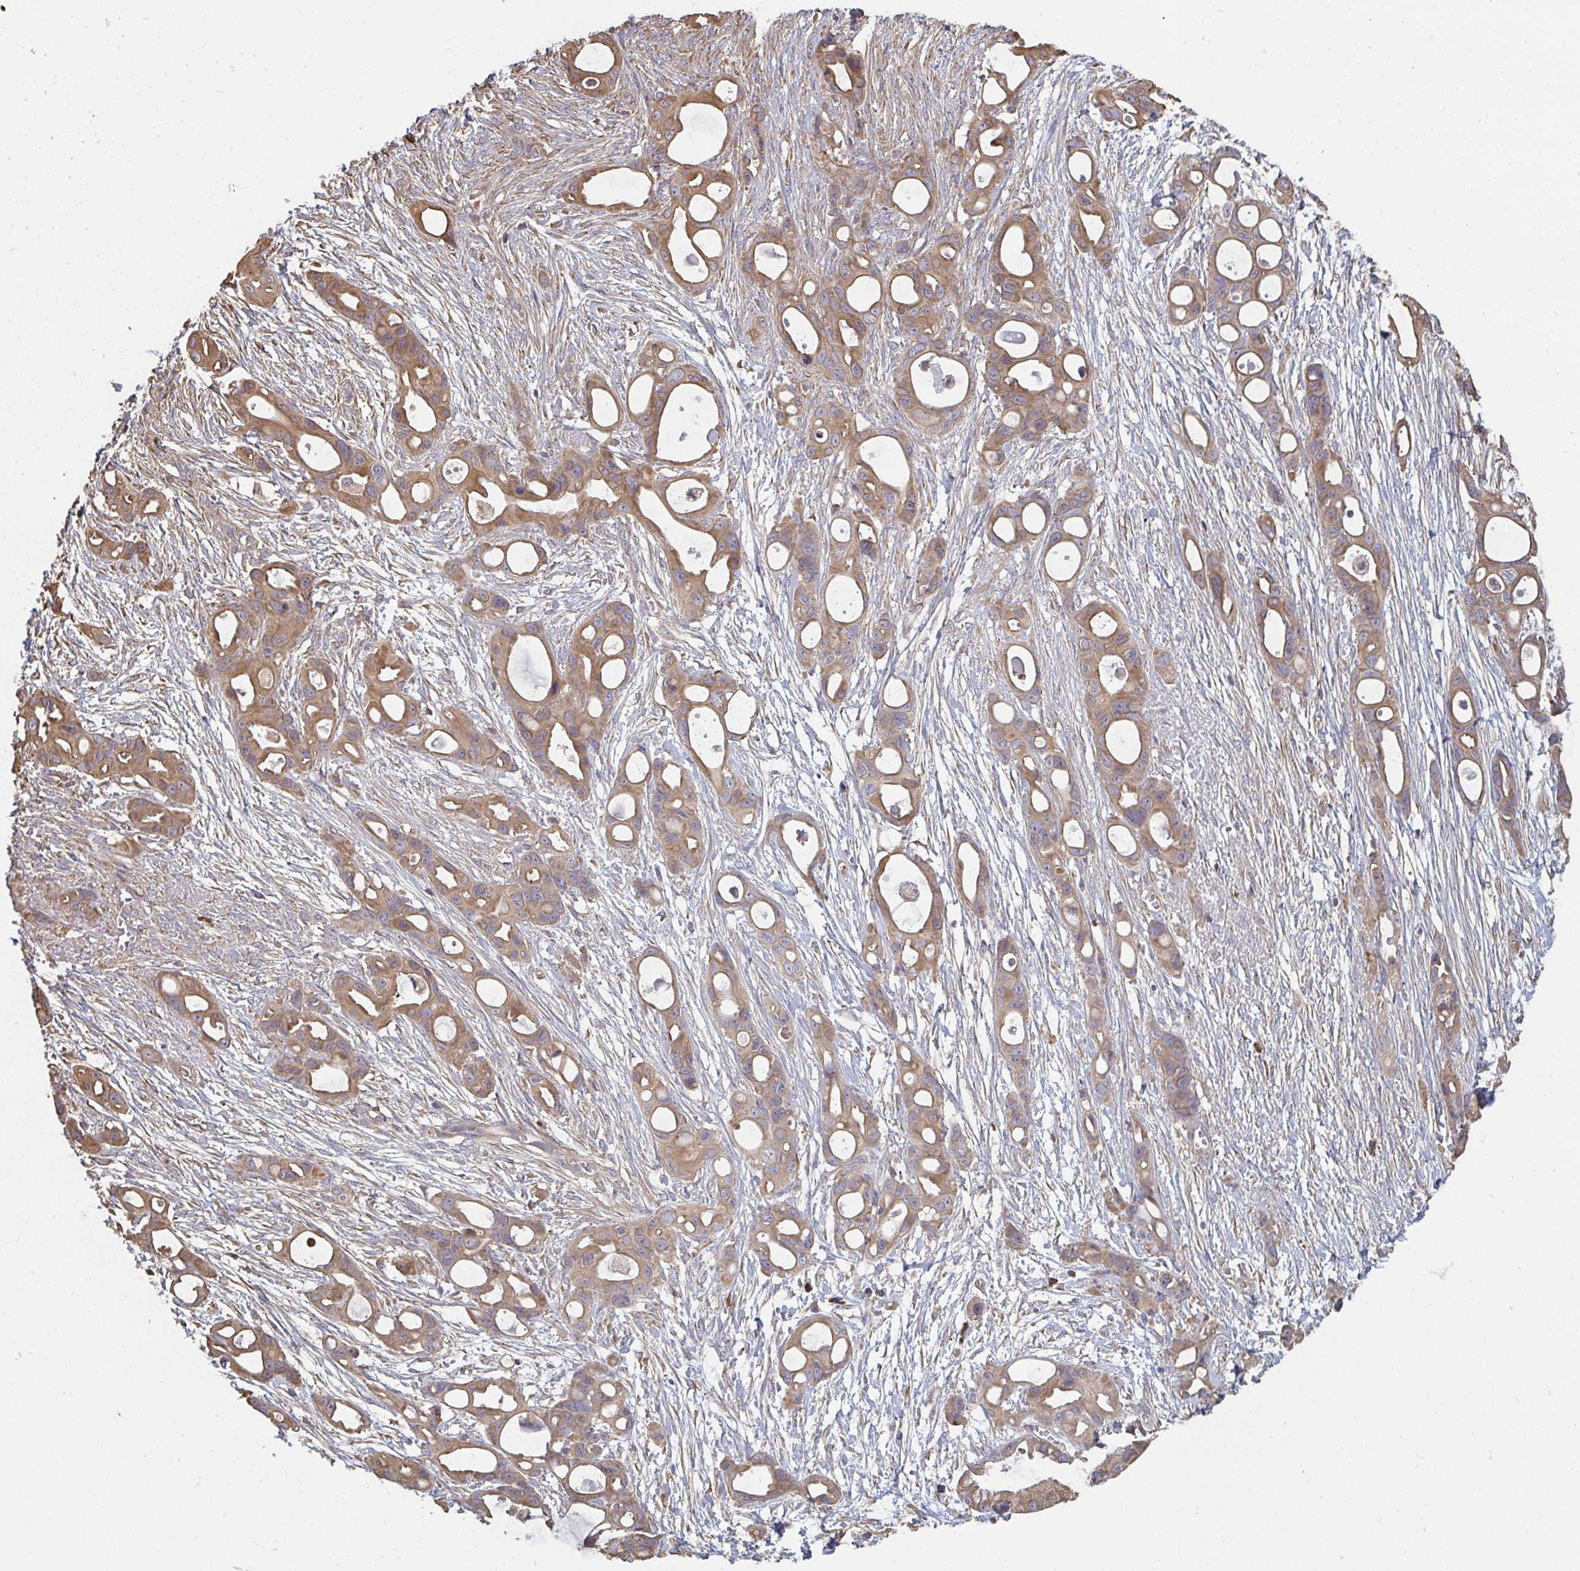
{"staining": {"intensity": "moderate", "quantity": ">75%", "location": "cytoplasmic/membranous"}, "tissue": "ovarian cancer", "cell_type": "Tumor cells", "image_type": "cancer", "snomed": [{"axis": "morphology", "description": "Cystadenocarcinoma, mucinous, NOS"}, {"axis": "topography", "description": "Ovary"}], "caption": "IHC (DAB) staining of human mucinous cystadenocarcinoma (ovarian) displays moderate cytoplasmic/membranous protein staining in about >75% of tumor cells. (DAB IHC, brown staining for protein, blue staining for nuclei).", "gene": "ZFYVE28", "patient": {"sex": "female", "age": 70}}